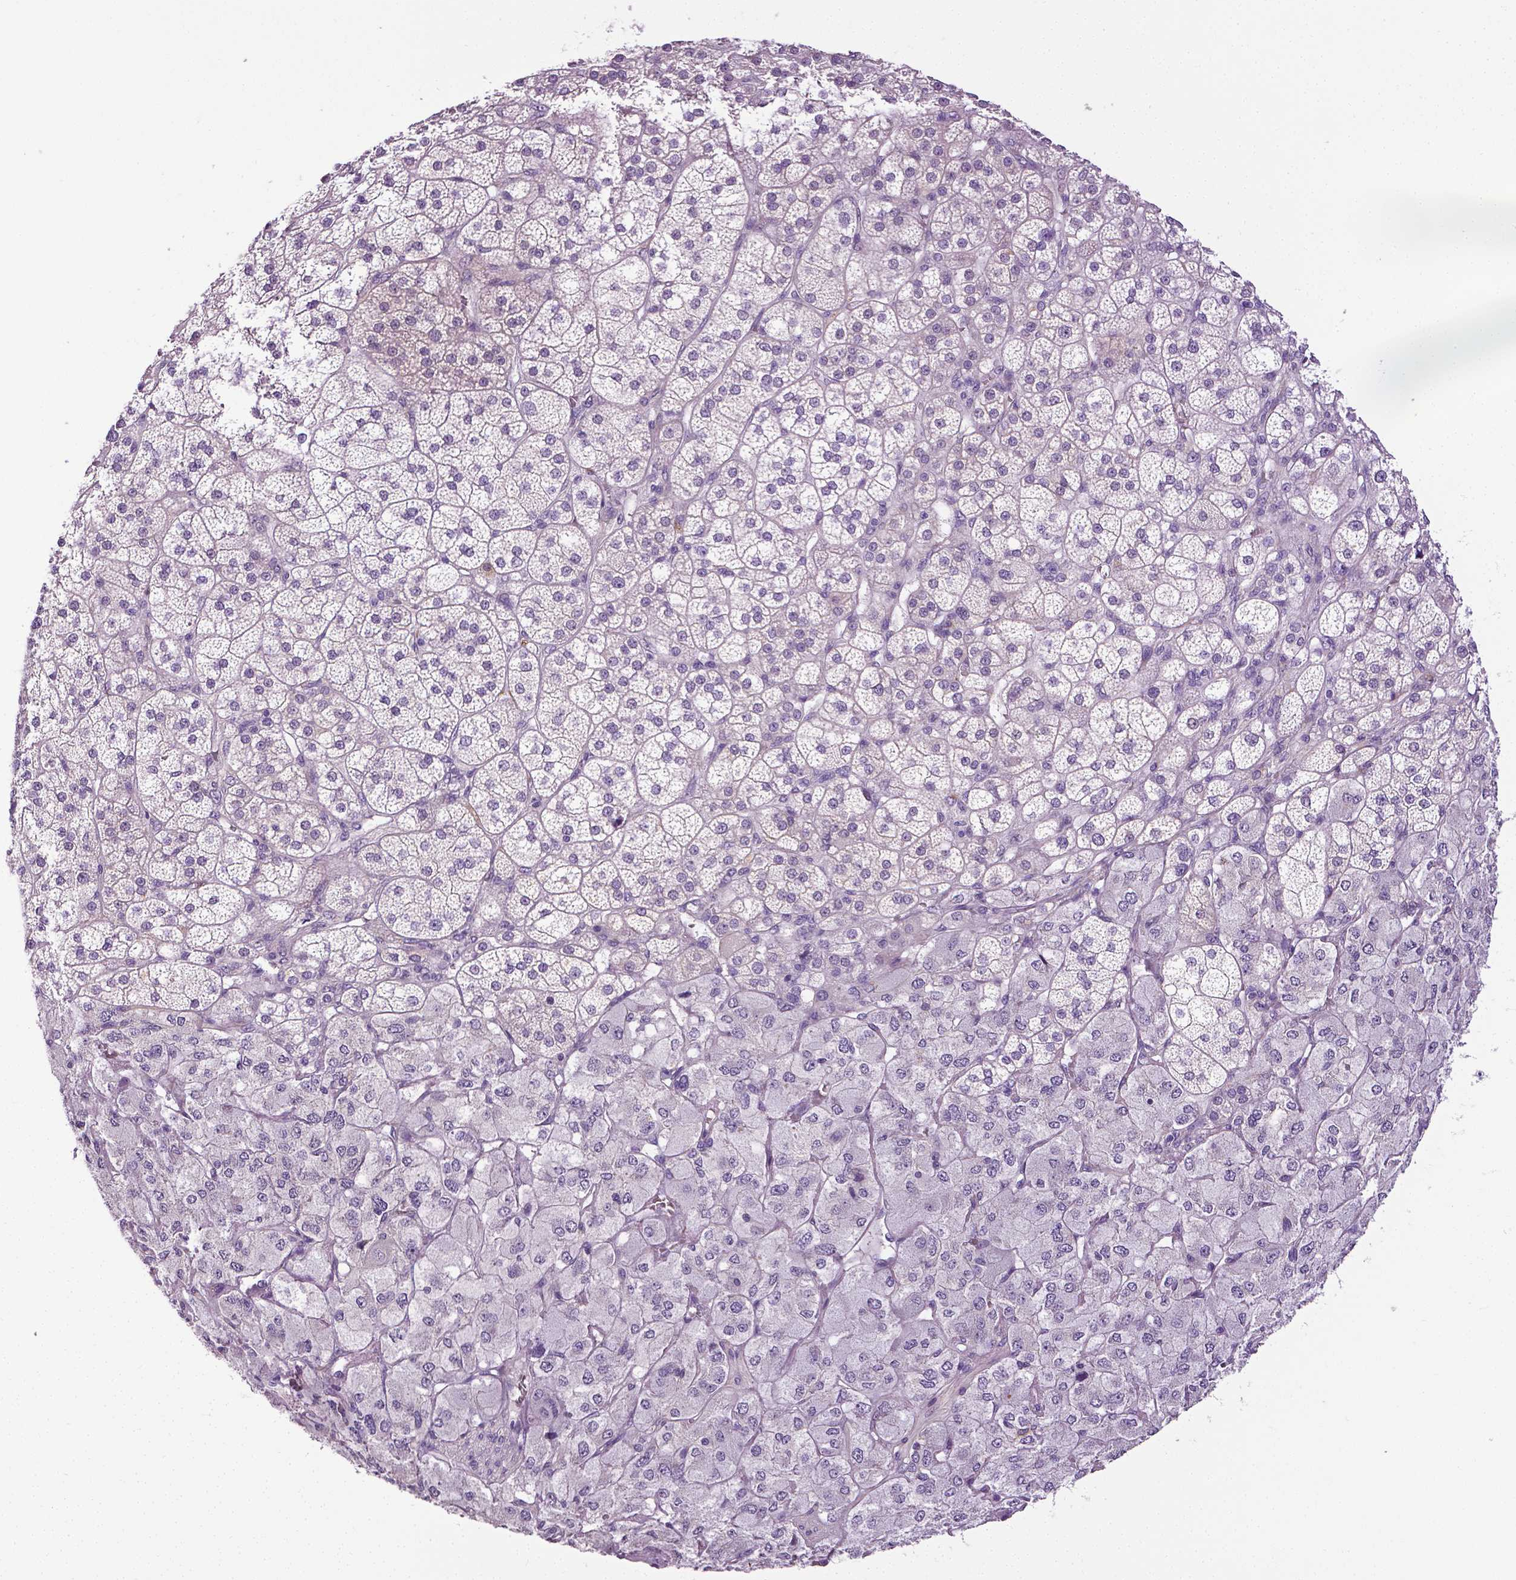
{"staining": {"intensity": "negative", "quantity": "none", "location": "none"}, "tissue": "adrenal gland", "cell_type": "Glandular cells", "image_type": "normal", "snomed": [{"axis": "morphology", "description": "Normal tissue, NOS"}, {"axis": "topography", "description": "Adrenal gland"}], "caption": "Protein analysis of benign adrenal gland demonstrates no significant expression in glandular cells. (Stains: DAB immunohistochemistry with hematoxylin counter stain, Microscopy: brightfield microscopy at high magnification).", "gene": "PTGER3", "patient": {"sex": "female", "age": 60}}